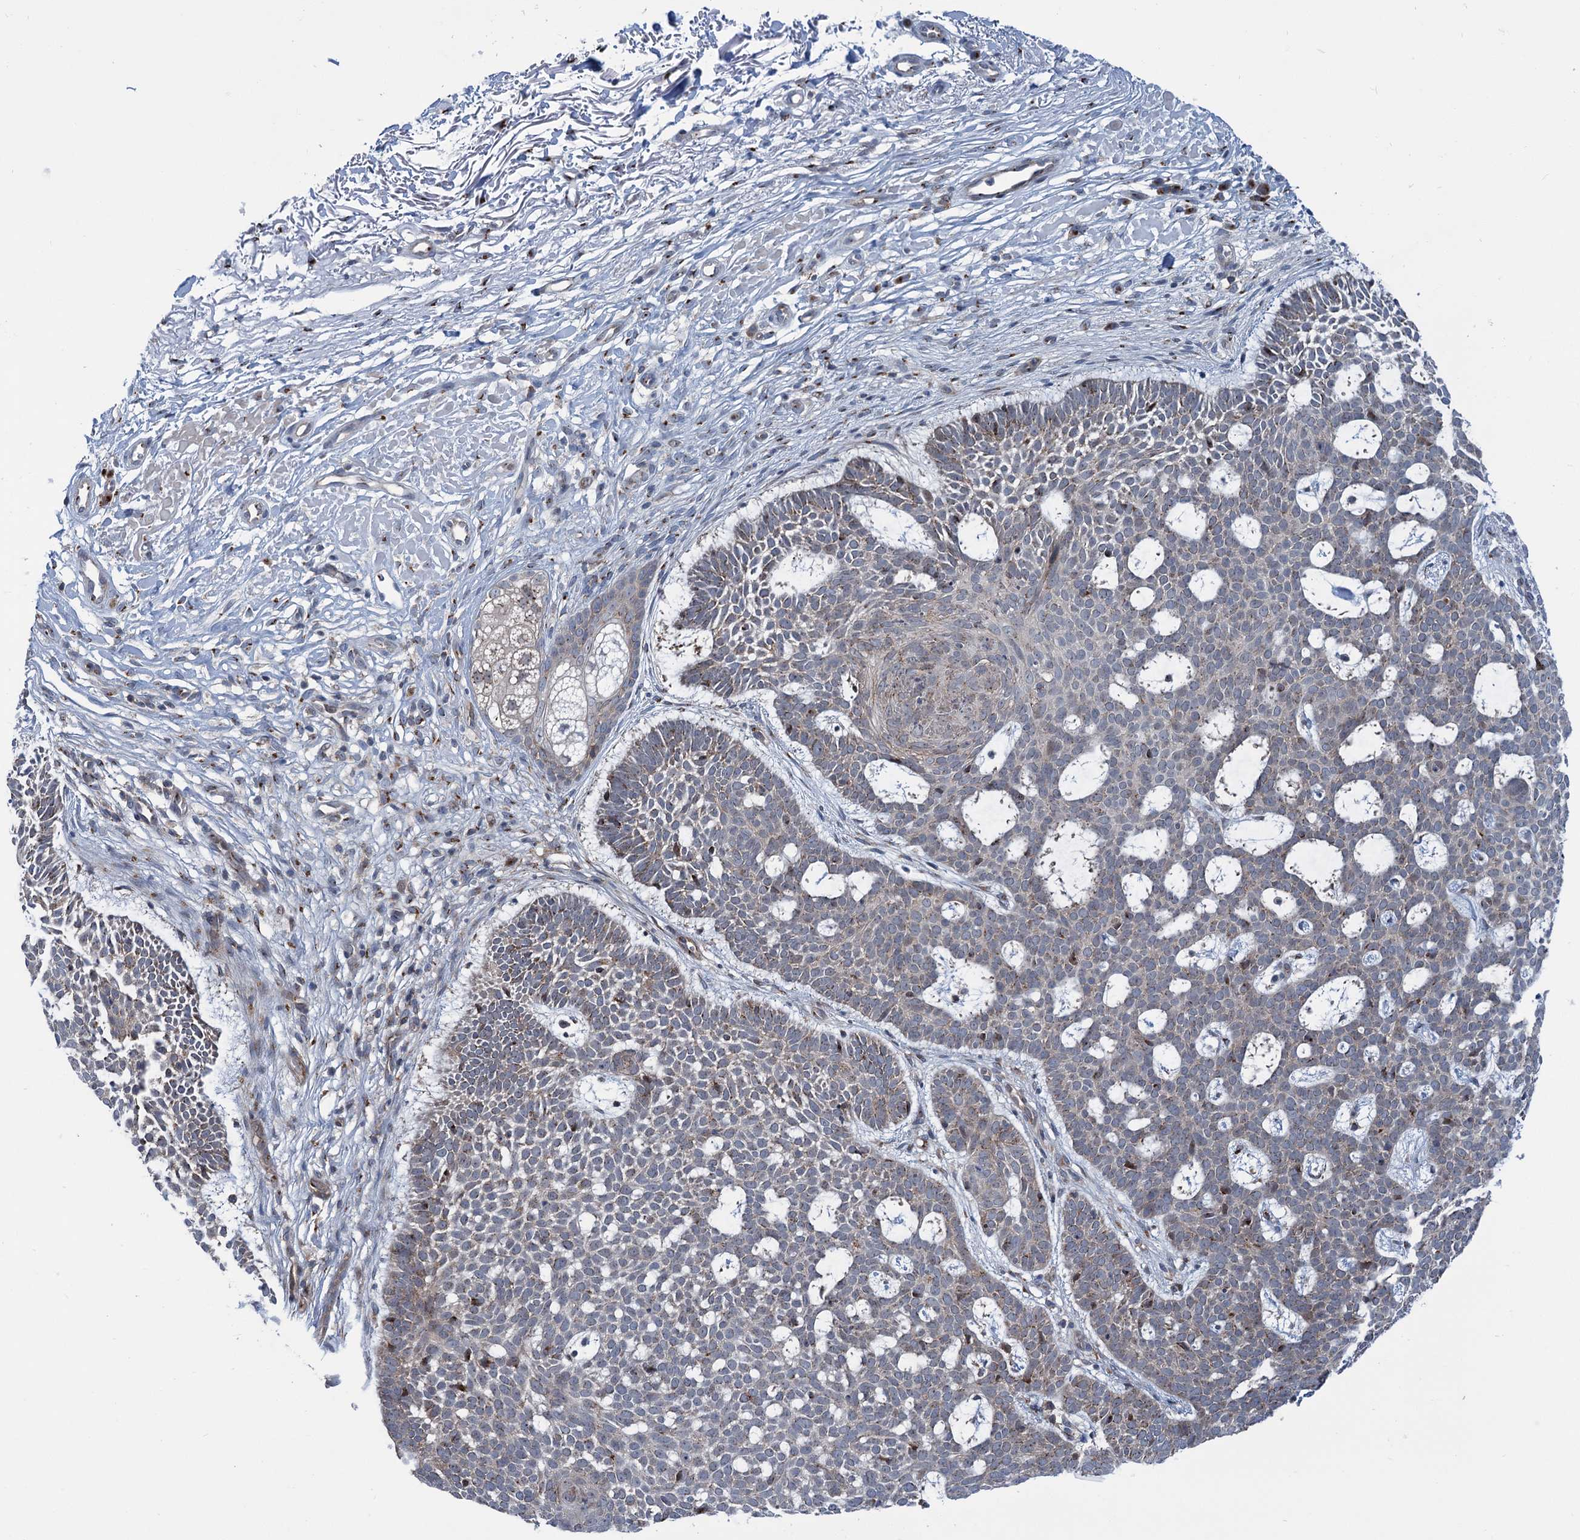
{"staining": {"intensity": "moderate", "quantity": "25%-75%", "location": "cytoplasmic/membranous"}, "tissue": "skin cancer", "cell_type": "Tumor cells", "image_type": "cancer", "snomed": [{"axis": "morphology", "description": "Basal cell carcinoma"}, {"axis": "topography", "description": "Skin"}], "caption": "Protein expression analysis of skin basal cell carcinoma reveals moderate cytoplasmic/membranous positivity in about 25%-75% of tumor cells. The protein of interest is shown in brown color, while the nuclei are stained blue.", "gene": "ELP4", "patient": {"sex": "male", "age": 85}}